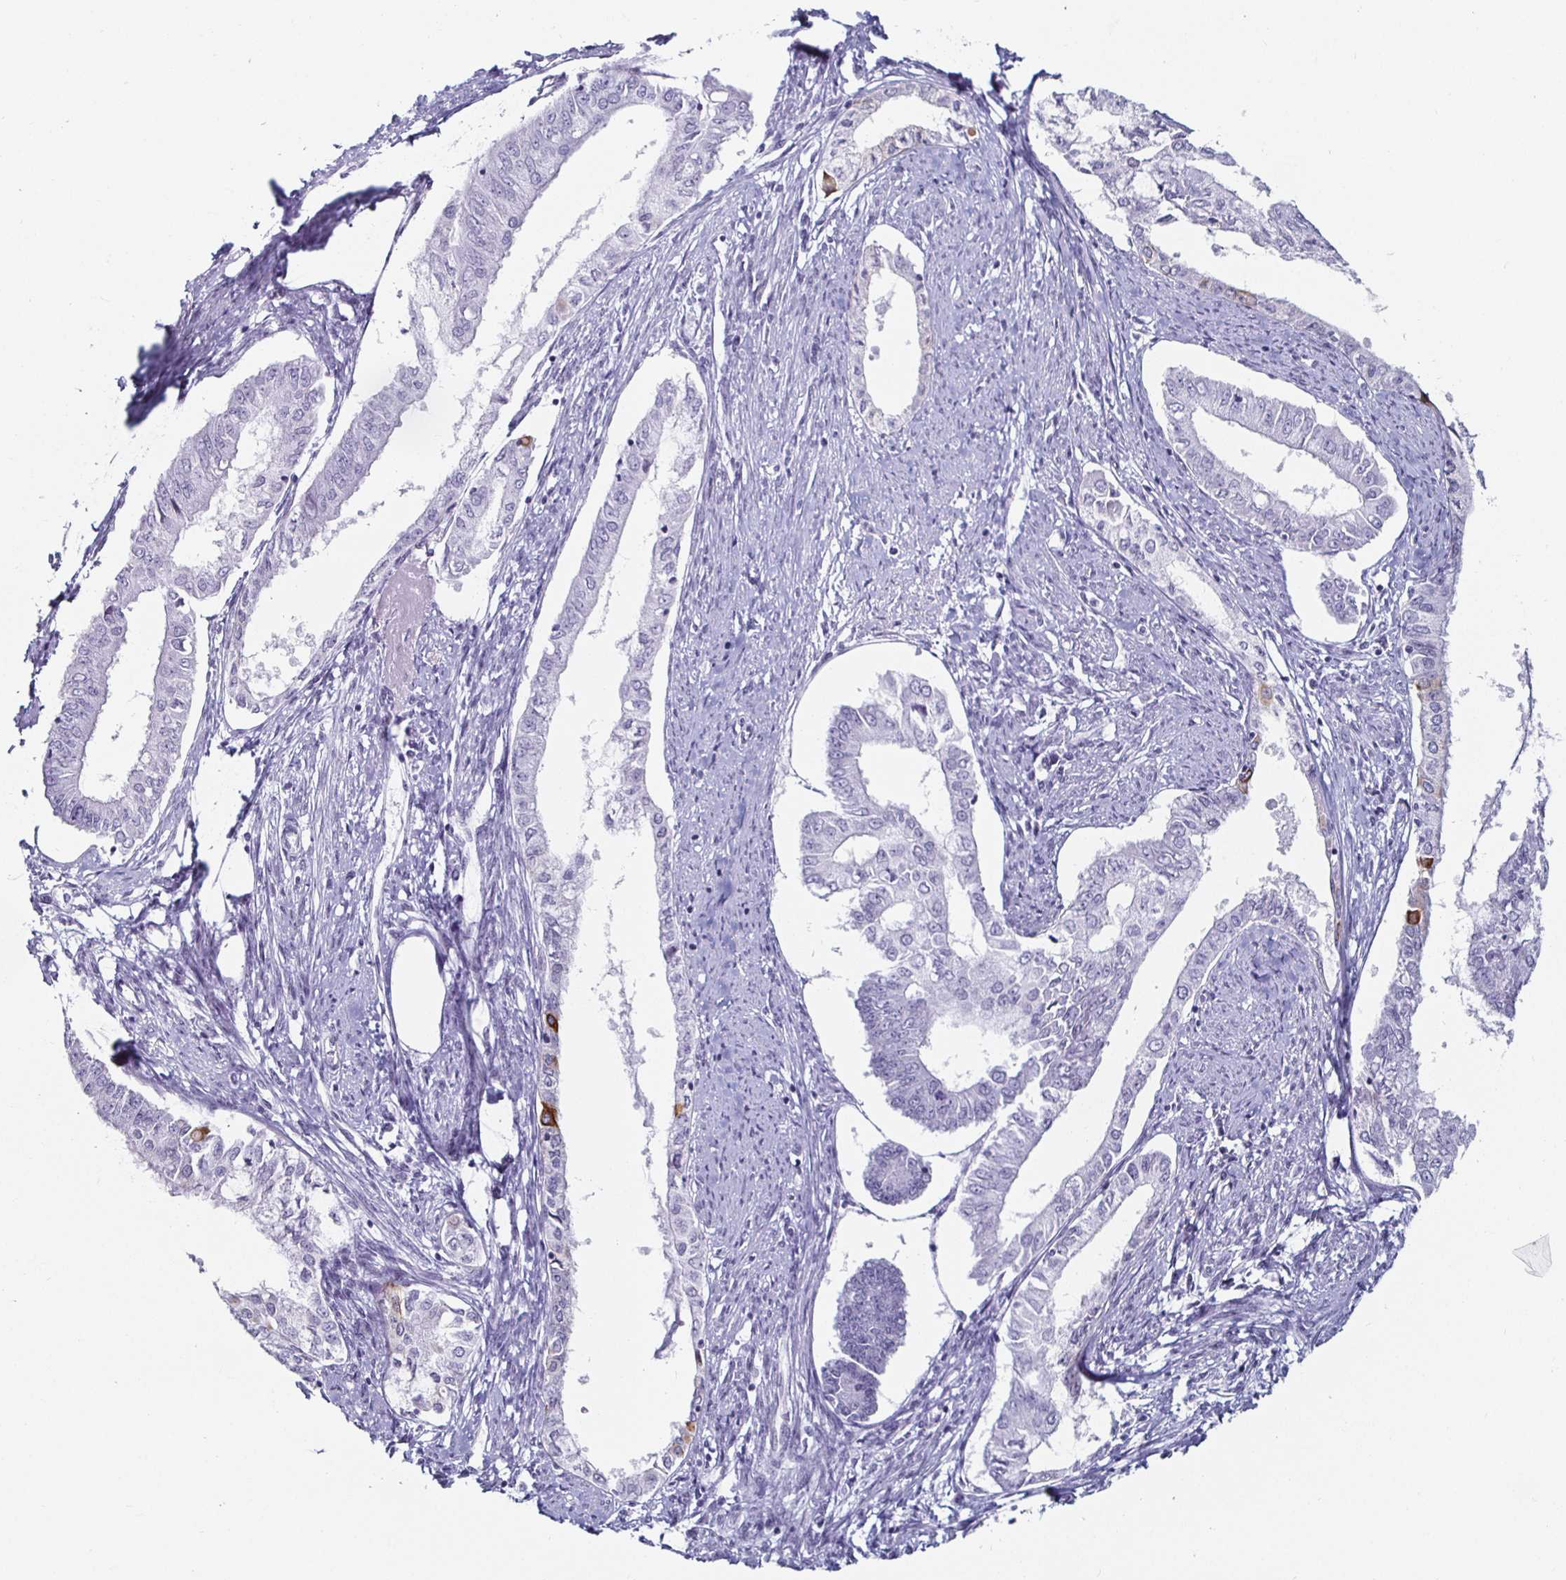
{"staining": {"intensity": "moderate", "quantity": "<25%", "location": "cytoplasmic/membranous"}, "tissue": "endometrial cancer", "cell_type": "Tumor cells", "image_type": "cancer", "snomed": [{"axis": "morphology", "description": "Adenocarcinoma, NOS"}, {"axis": "topography", "description": "Endometrium"}], "caption": "Endometrial adenocarcinoma stained for a protein (brown) shows moderate cytoplasmic/membranous positive expression in about <25% of tumor cells.", "gene": "KRT4", "patient": {"sex": "female", "age": 76}}